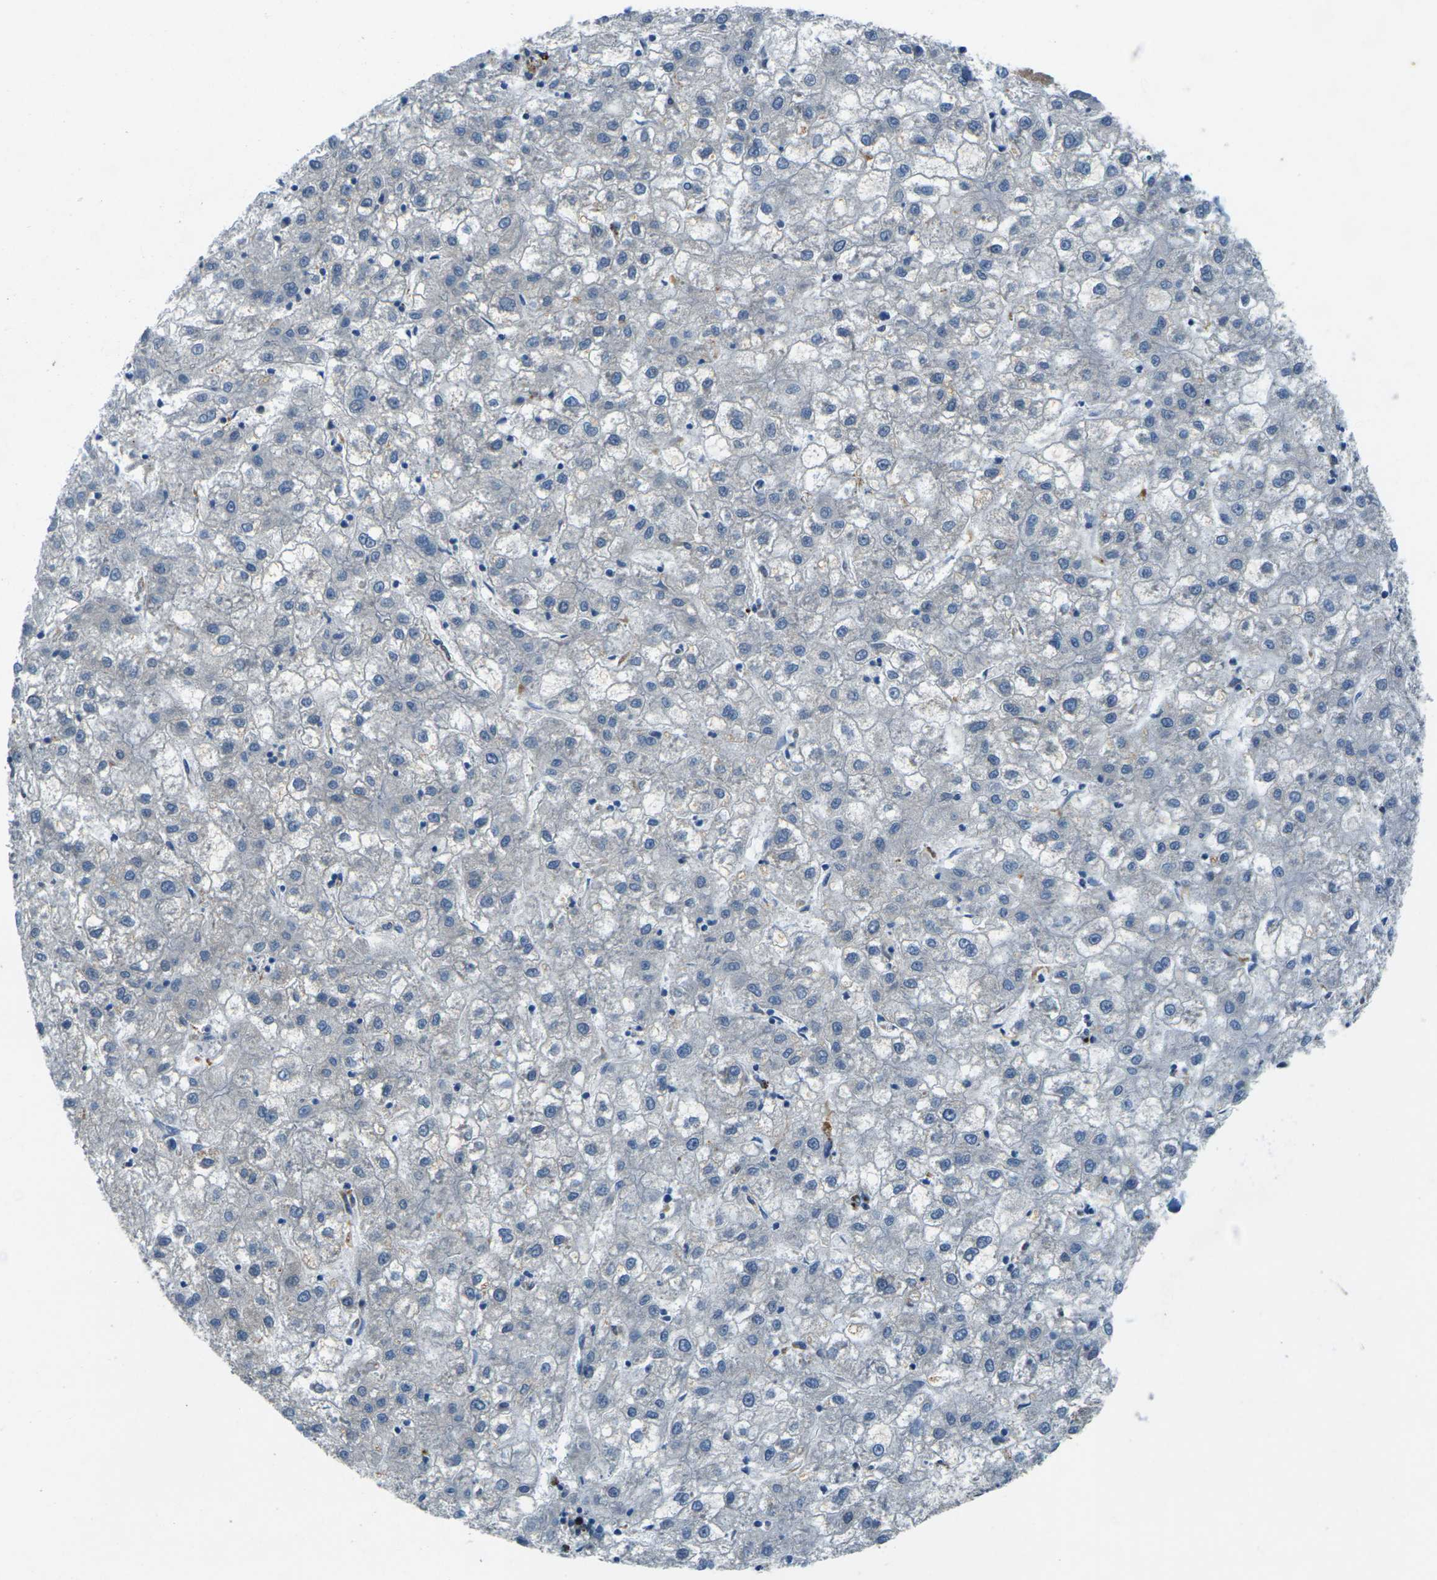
{"staining": {"intensity": "weak", "quantity": "<25%", "location": "cytoplasmic/membranous"}, "tissue": "liver cancer", "cell_type": "Tumor cells", "image_type": "cancer", "snomed": [{"axis": "morphology", "description": "Carcinoma, Hepatocellular, NOS"}, {"axis": "topography", "description": "Liver"}], "caption": "Immunohistochemistry of human liver hepatocellular carcinoma displays no staining in tumor cells.", "gene": "CYP2C8", "patient": {"sex": "male", "age": 72}}